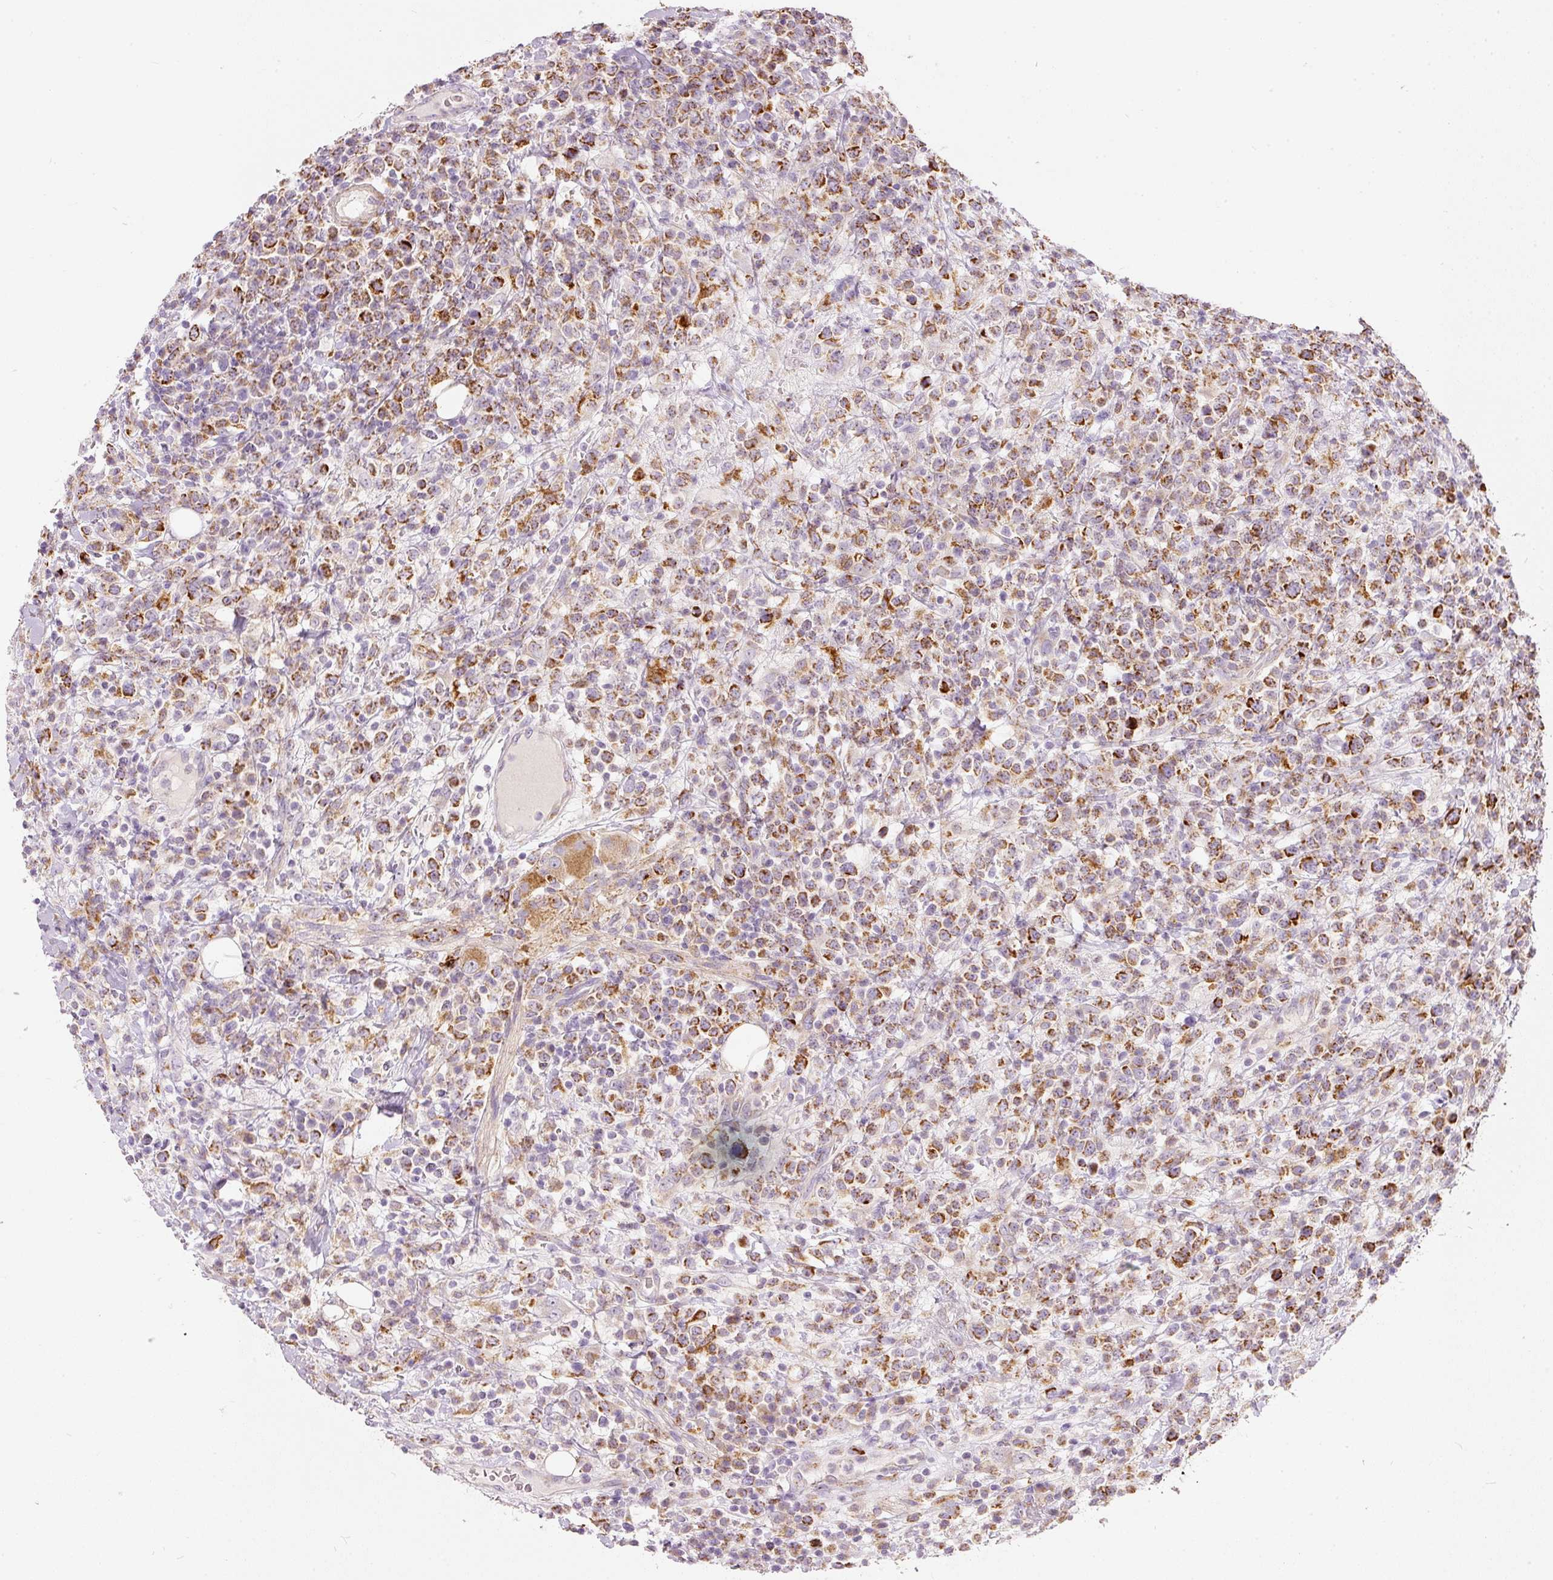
{"staining": {"intensity": "strong", "quantity": ">75%", "location": "cytoplasmic/membranous"}, "tissue": "lymphoma", "cell_type": "Tumor cells", "image_type": "cancer", "snomed": [{"axis": "morphology", "description": "Malignant lymphoma, non-Hodgkin's type, High grade"}, {"axis": "topography", "description": "Colon"}], "caption": "Protein staining by immunohistochemistry (IHC) exhibits strong cytoplasmic/membranous staining in approximately >75% of tumor cells in lymphoma.", "gene": "MTHFD2", "patient": {"sex": "female", "age": 53}}